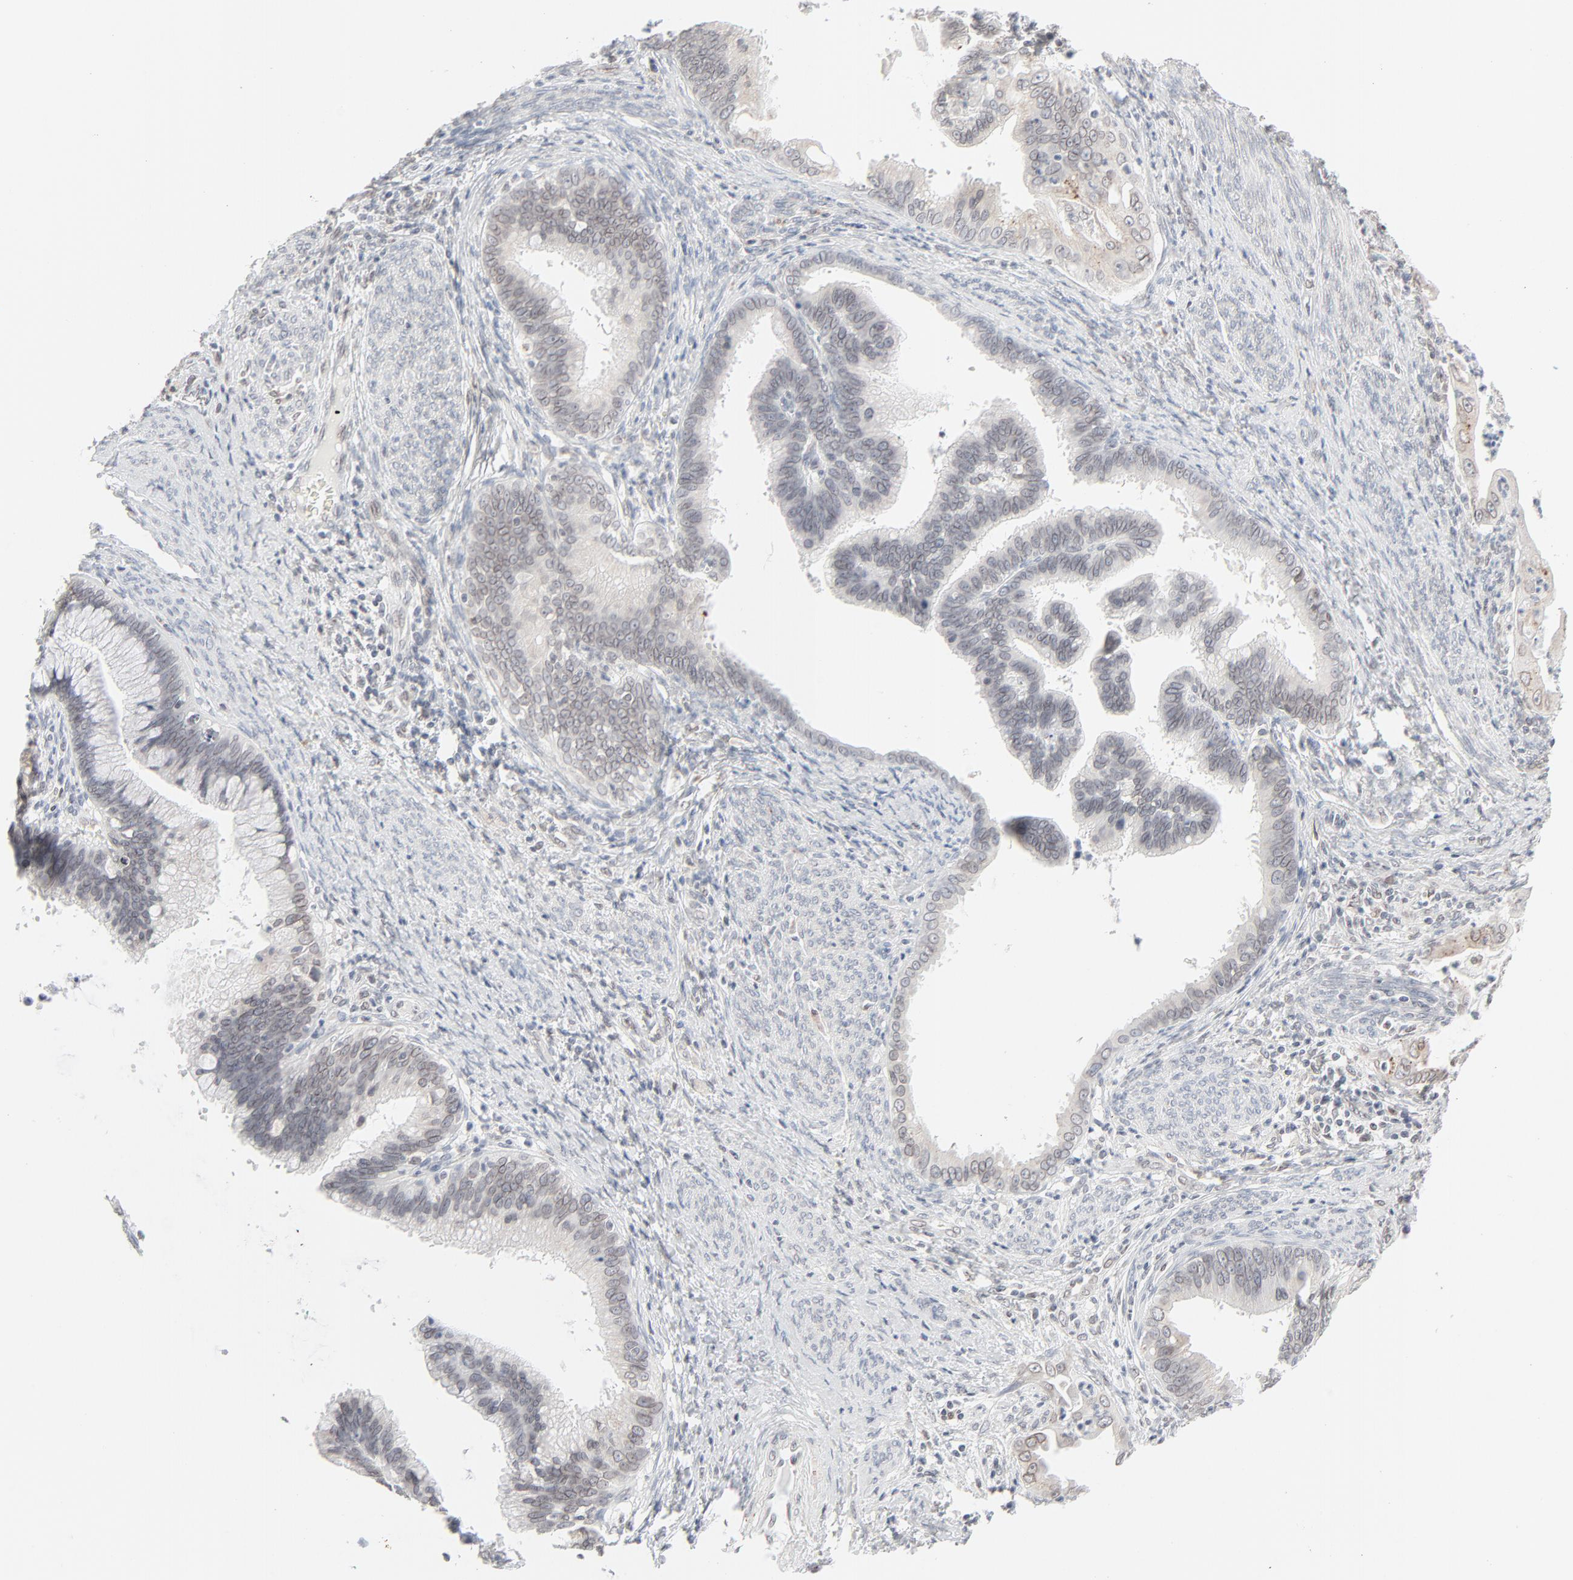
{"staining": {"intensity": "weak", "quantity": "<25%", "location": "cytoplasmic/membranous,nuclear"}, "tissue": "cervical cancer", "cell_type": "Tumor cells", "image_type": "cancer", "snomed": [{"axis": "morphology", "description": "Adenocarcinoma, NOS"}, {"axis": "topography", "description": "Cervix"}], "caption": "Cervical cancer stained for a protein using immunohistochemistry (IHC) displays no staining tumor cells.", "gene": "MAD1L1", "patient": {"sex": "female", "age": 47}}